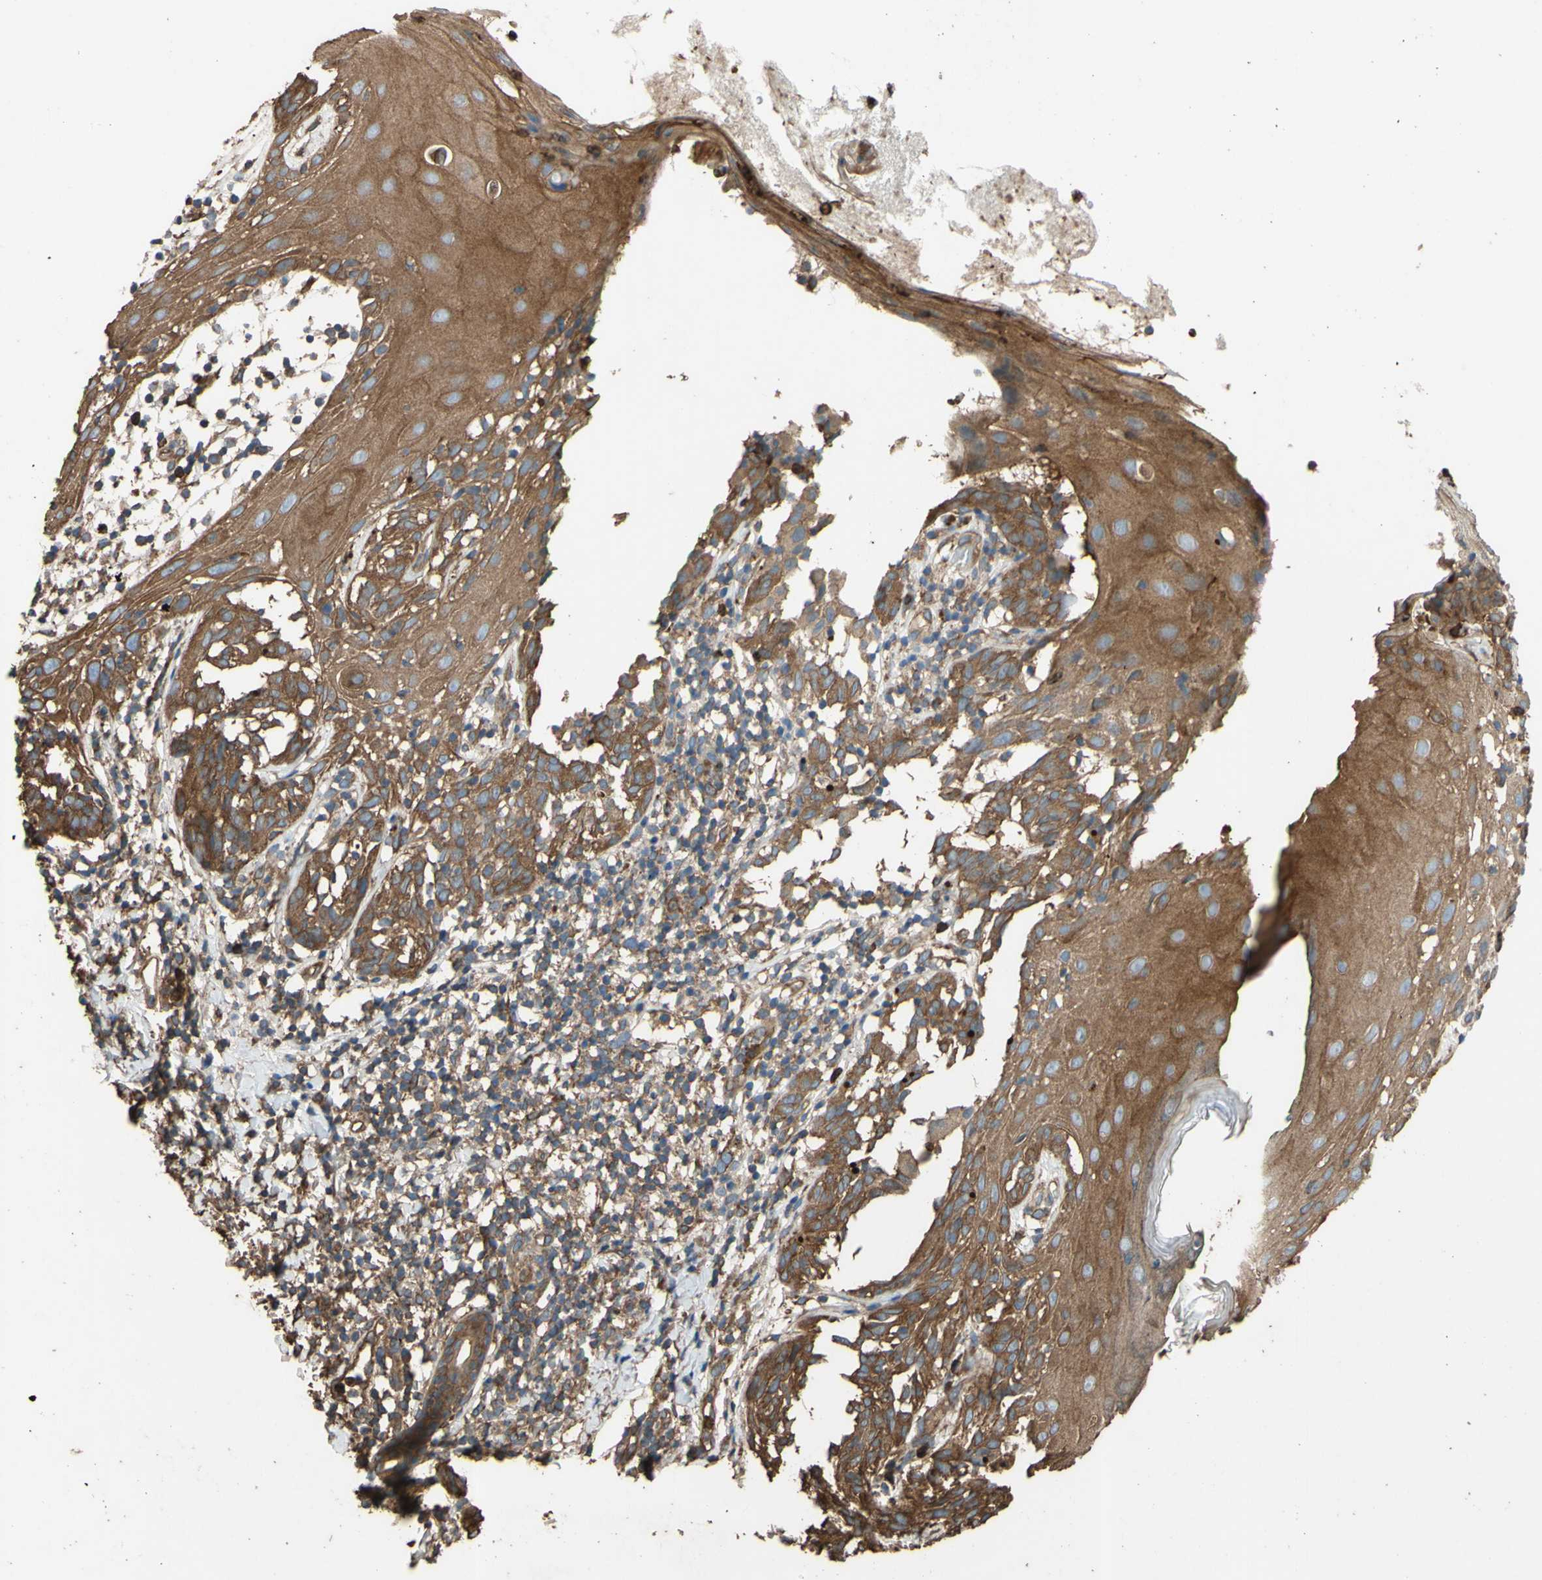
{"staining": {"intensity": "strong", "quantity": ">75%", "location": "cytoplasmic/membranous"}, "tissue": "melanoma", "cell_type": "Tumor cells", "image_type": "cancer", "snomed": [{"axis": "morphology", "description": "Malignant melanoma, NOS"}, {"axis": "topography", "description": "Skin"}], "caption": "This is an image of immunohistochemistry staining of melanoma, which shows strong staining in the cytoplasmic/membranous of tumor cells.", "gene": "CTTN", "patient": {"sex": "female", "age": 46}}